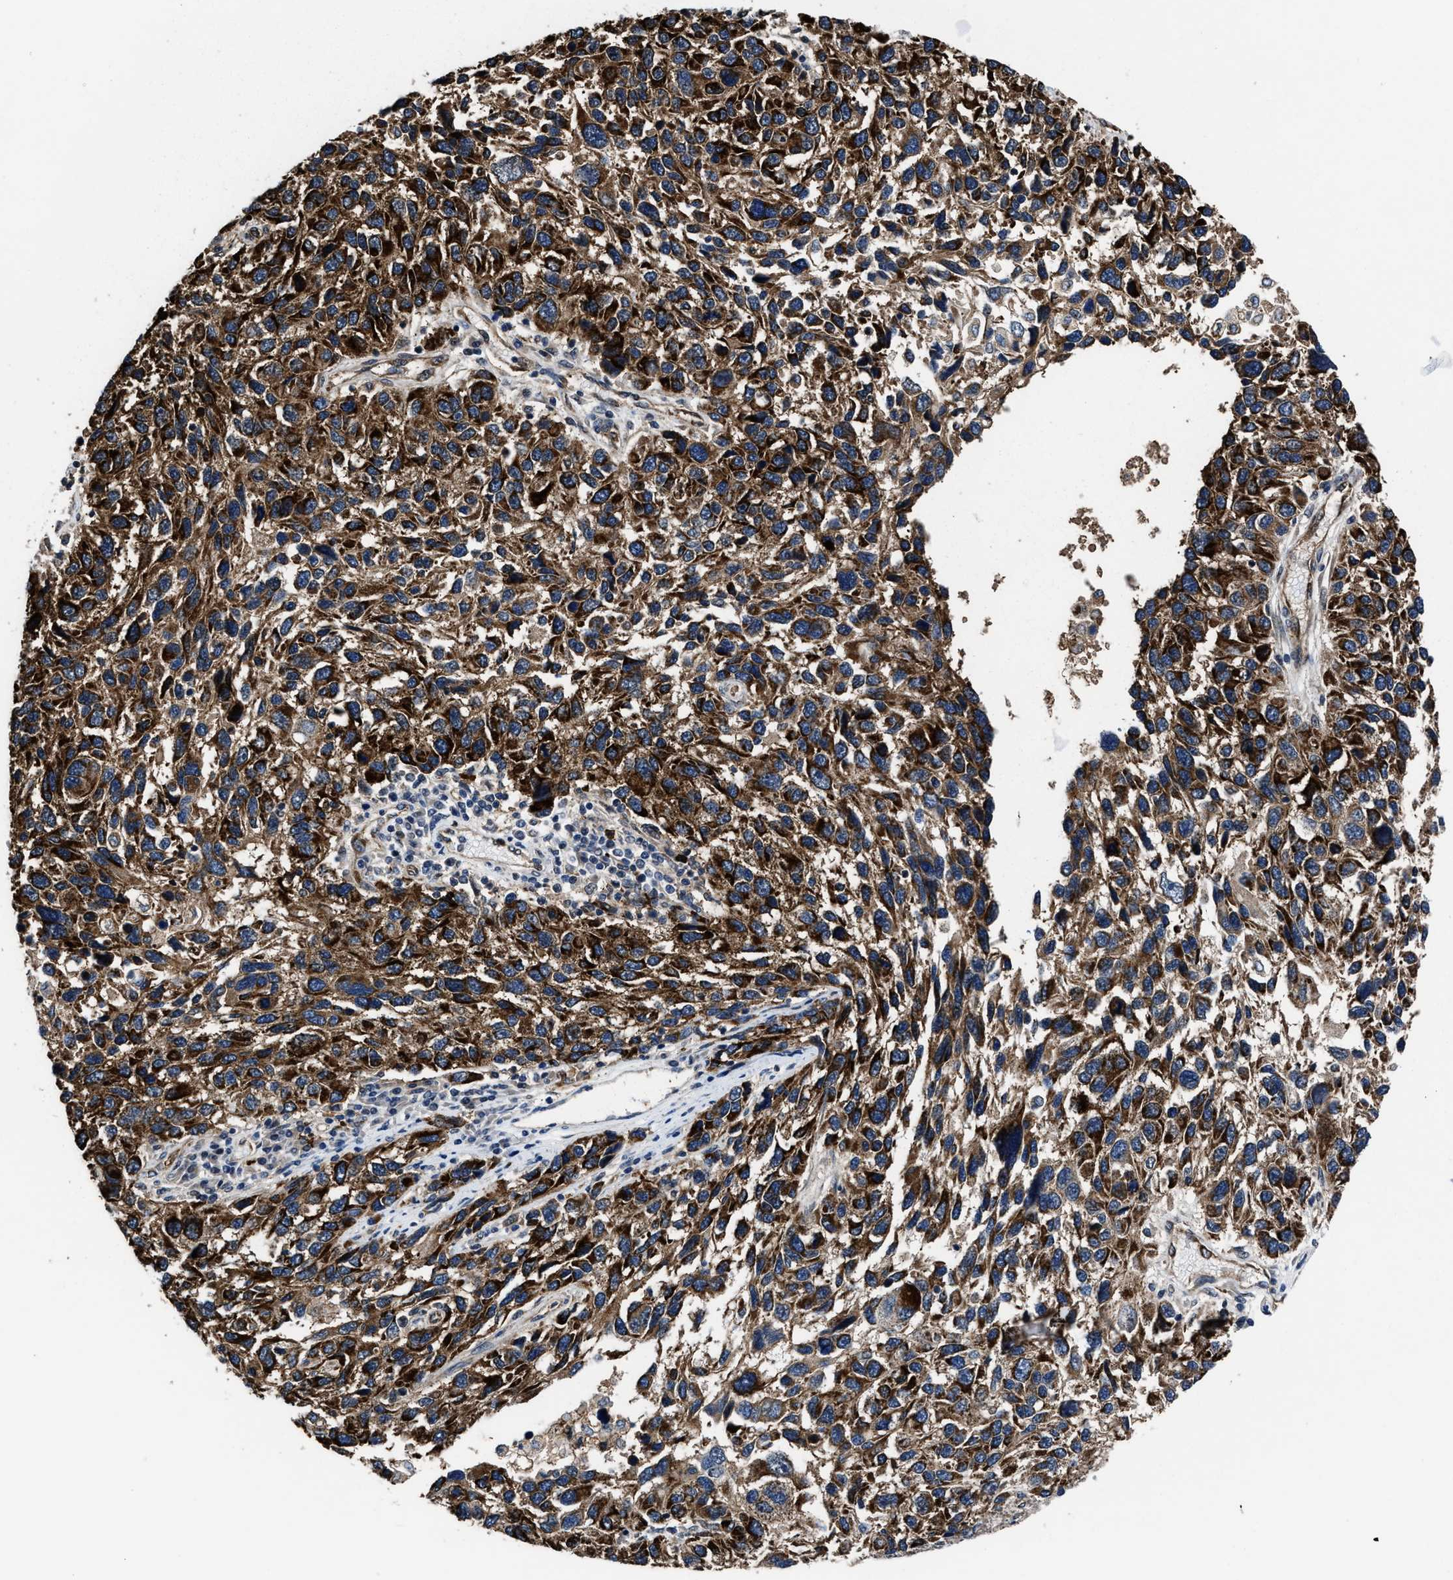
{"staining": {"intensity": "strong", "quantity": ">75%", "location": "cytoplasmic/membranous"}, "tissue": "melanoma", "cell_type": "Tumor cells", "image_type": "cancer", "snomed": [{"axis": "morphology", "description": "Malignant melanoma, NOS"}, {"axis": "topography", "description": "Skin"}], "caption": "Immunohistochemistry (IHC) staining of melanoma, which reveals high levels of strong cytoplasmic/membranous staining in approximately >75% of tumor cells indicating strong cytoplasmic/membranous protein expression. The staining was performed using DAB (brown) for protein detection and nuclei were counterstained in hematoxylin (blue).", "gene": "MARCKSL1", "patient": {"sex": "male", "age": 53}}